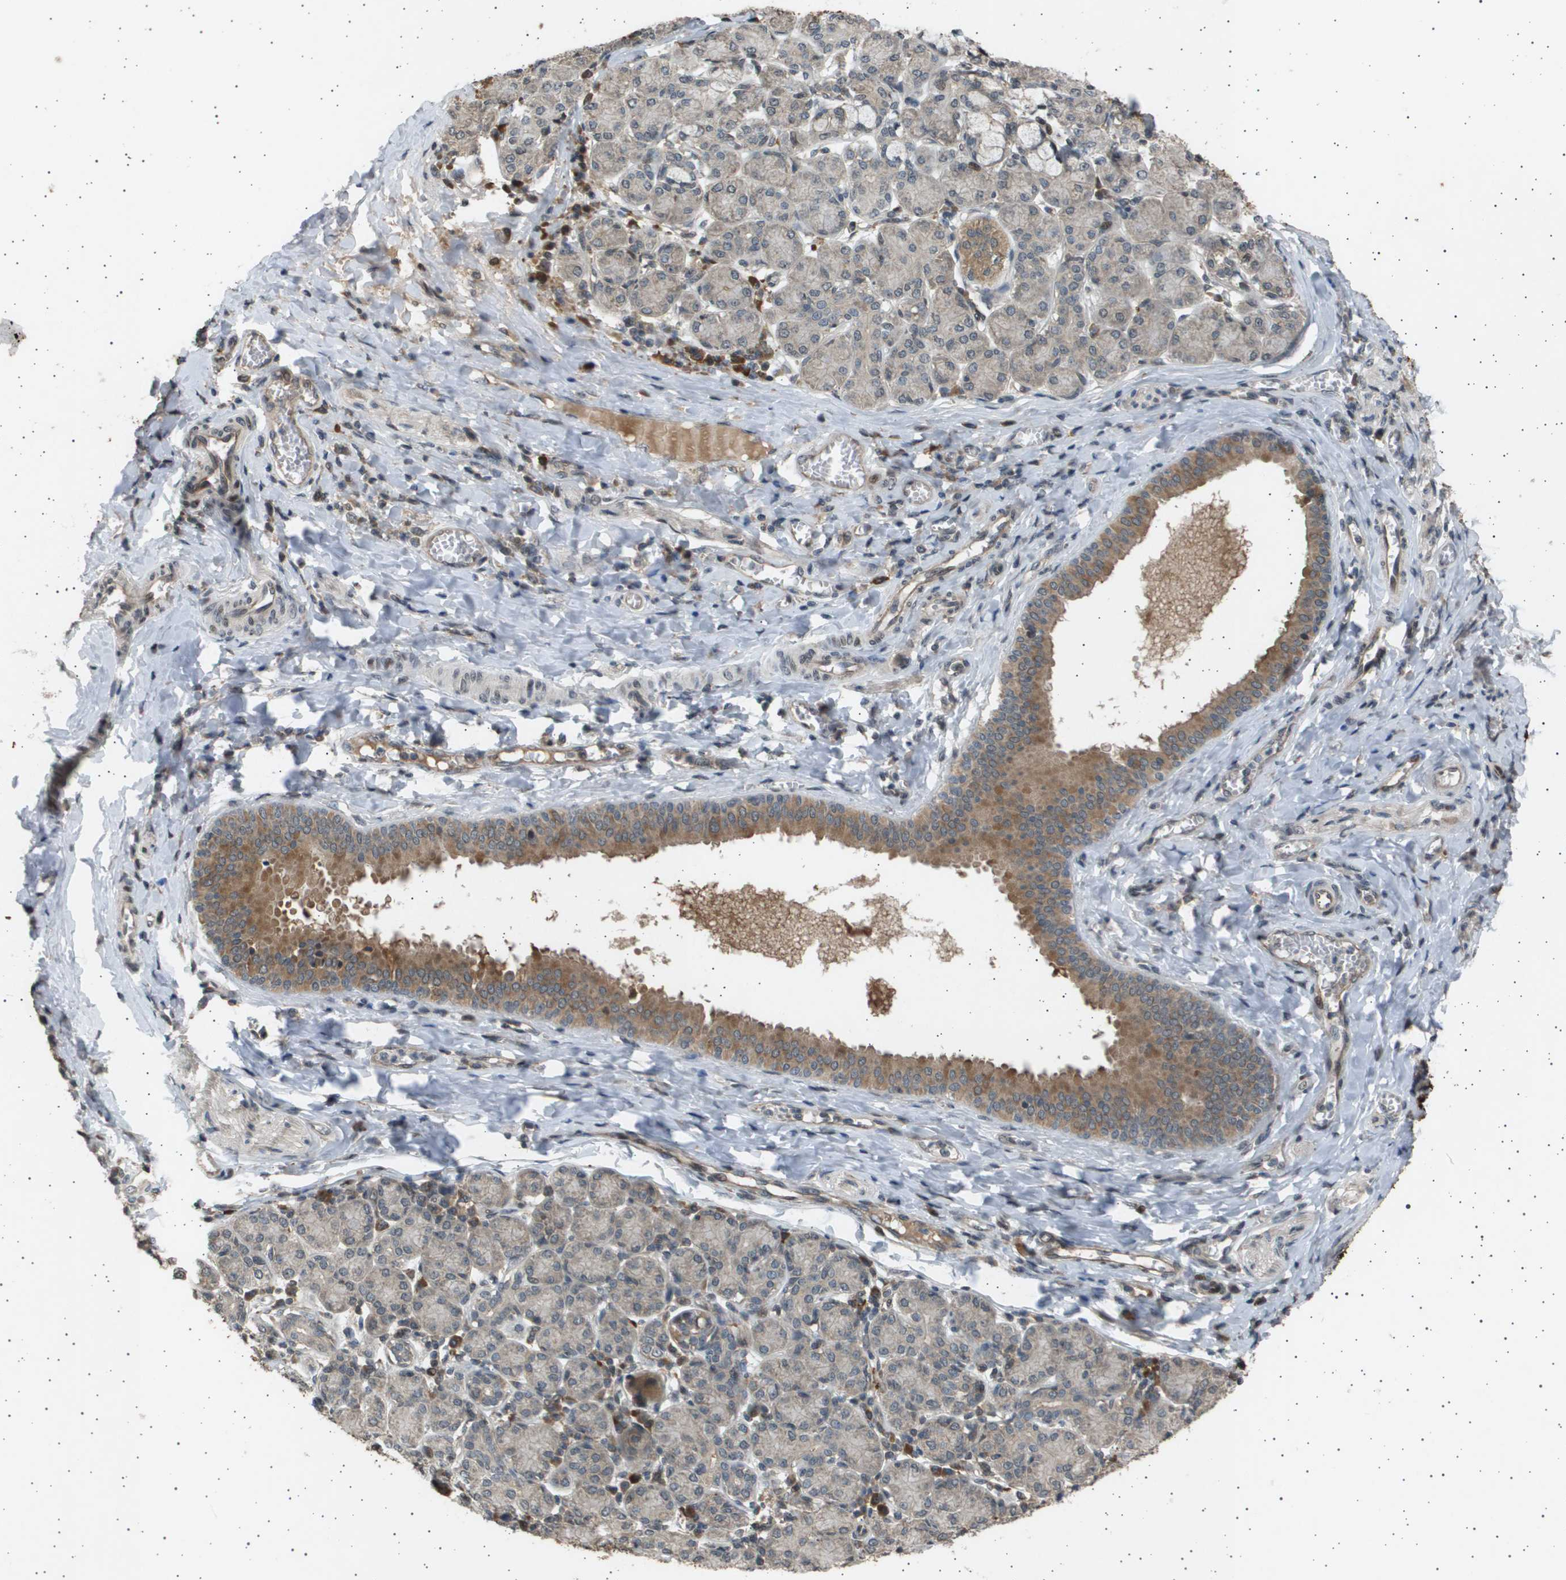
{"staining": {"intensity": "moderate", "quantity": ">75%", "location": "cytoplasmic/membranous"}, "tissue": "salivary gland", "cell_type": "Glandular cells", "image_type": "normal", "snomed": [{"axis": "morphology", "description": "Normal tissue, NOS"}, {"axis": "morphology", "description": "Inflammation, NOS"}, {"axis": "topography", "description": "Lymph node"}, {"axis": "topography", "description": "Salivary gland"}], "caption": "Salivary gland stained with a brown dye displays moderate cytoplasmic/membranous positive positivity in approximately >75% of glandular cells.", "gene": "TNRC6A", "patient": {"sex": "male", "age": 3}}